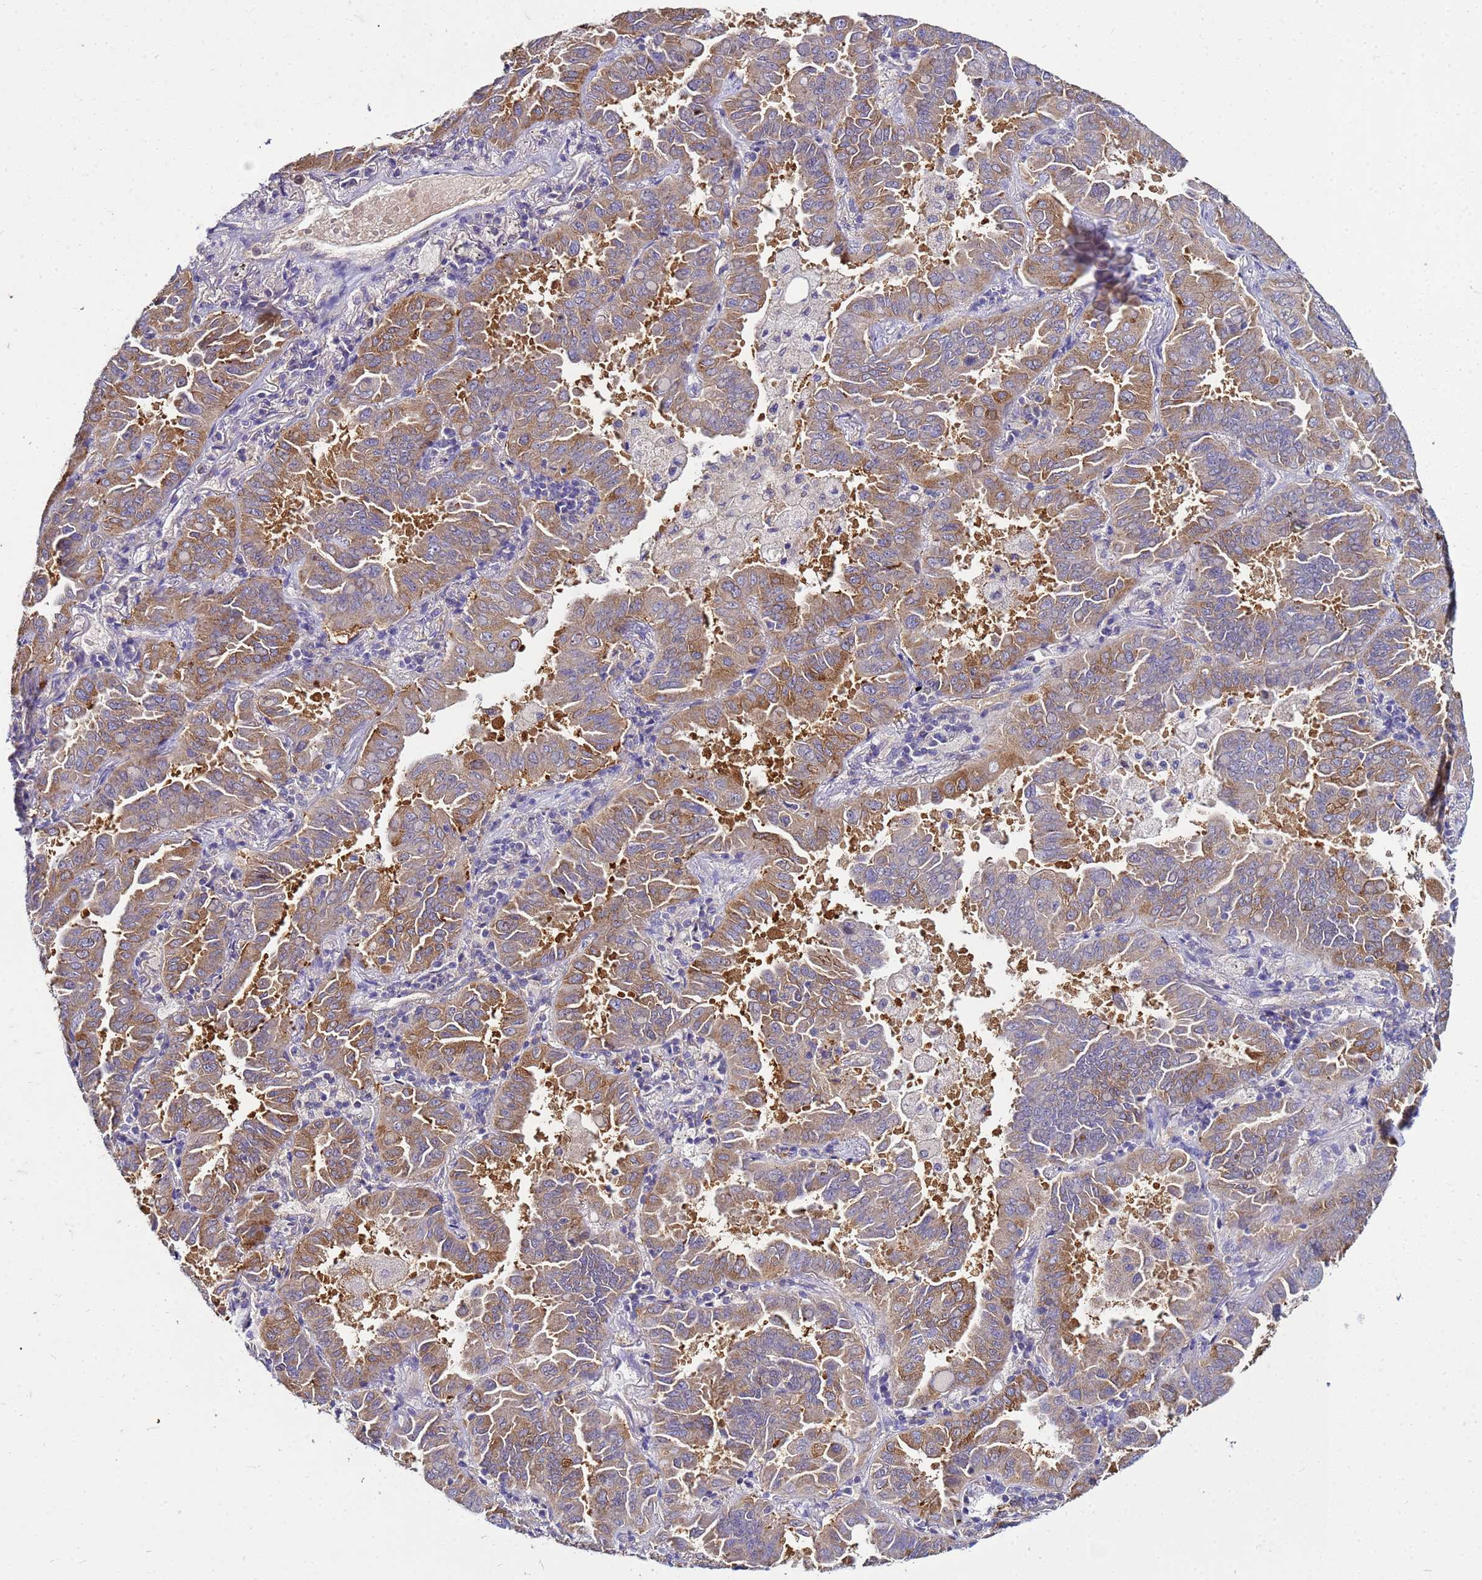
{"staining": {"intensity": "moderate", "quantity": ">75%", "location": "cytoplasmic/membranous"}, "tissue": "lung cancer", "cell_type": "Tumor cells", "image_type": "cancer", "snomed": [{"axis": "morphology", "description": "Adenocarcinoma, NOS"}, {"axis": "topography", "description": "Lung"}], "caption": "Brown immunohistochemical staining in lung adenocarcinoma displays moderate cytoplasmic/membranous positivity in approximately >75% of tumor cells.", "gene": "PKD1", "patient": {"sex": "male", "age": 64}}